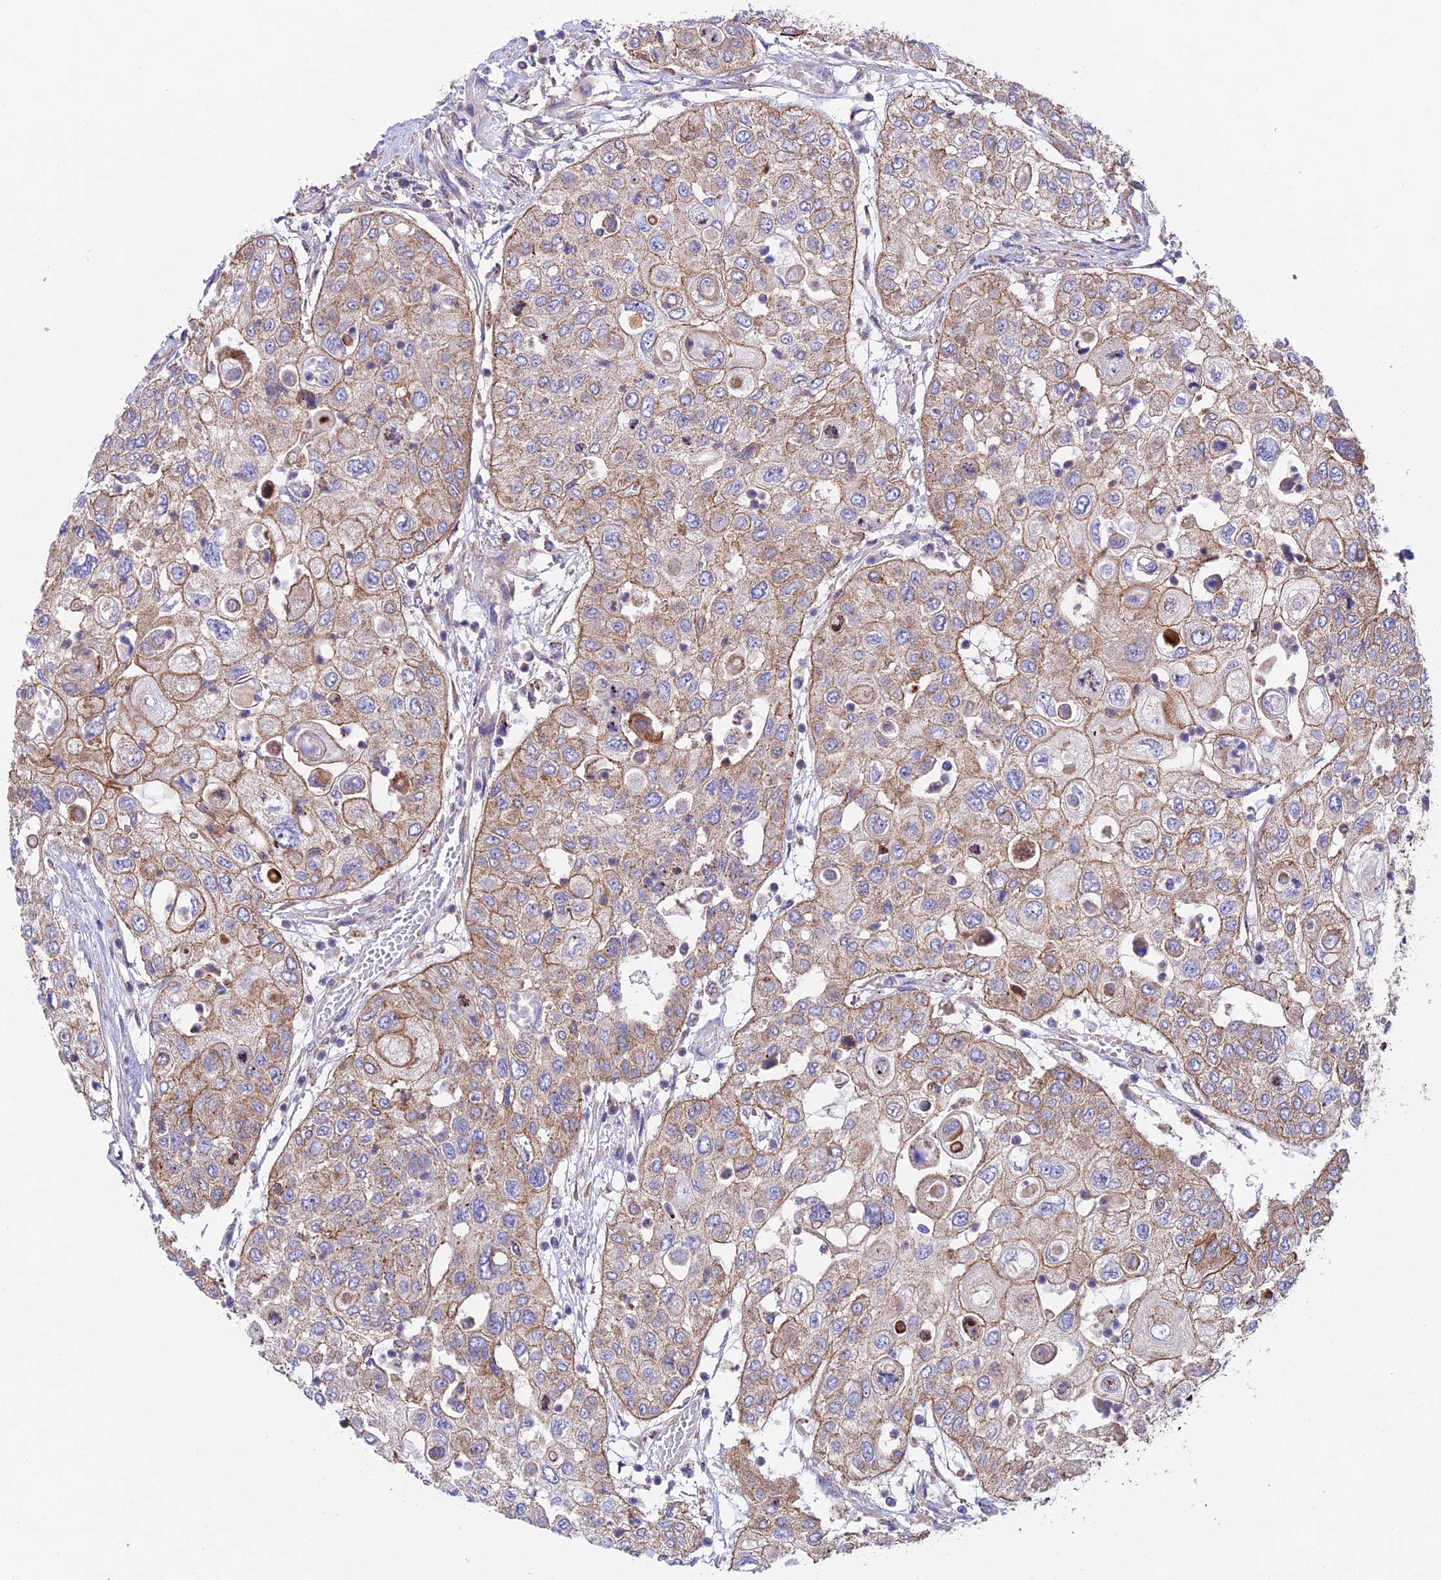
{"staining": {"intensity": "moderate", "quantity": ">75%", "location": "cytoplasmic/membranous"}, "tissue": "urothelial cancer", "cell_type": "Tumor cells", "image_type": "cancer", "snomed": [{"axis": "morphology", "description": "Urothelial carcinoma, High grade"}, {"axis": "topography", "description": "Urinary bladder"}], "caption": "Tumor cells reveal moderate cytoplasmic/membranous expression in approximately >75% of cells in urothelial cancer.", "gene": "QRFP", "patient": {"sex": "female", "age": 79}}